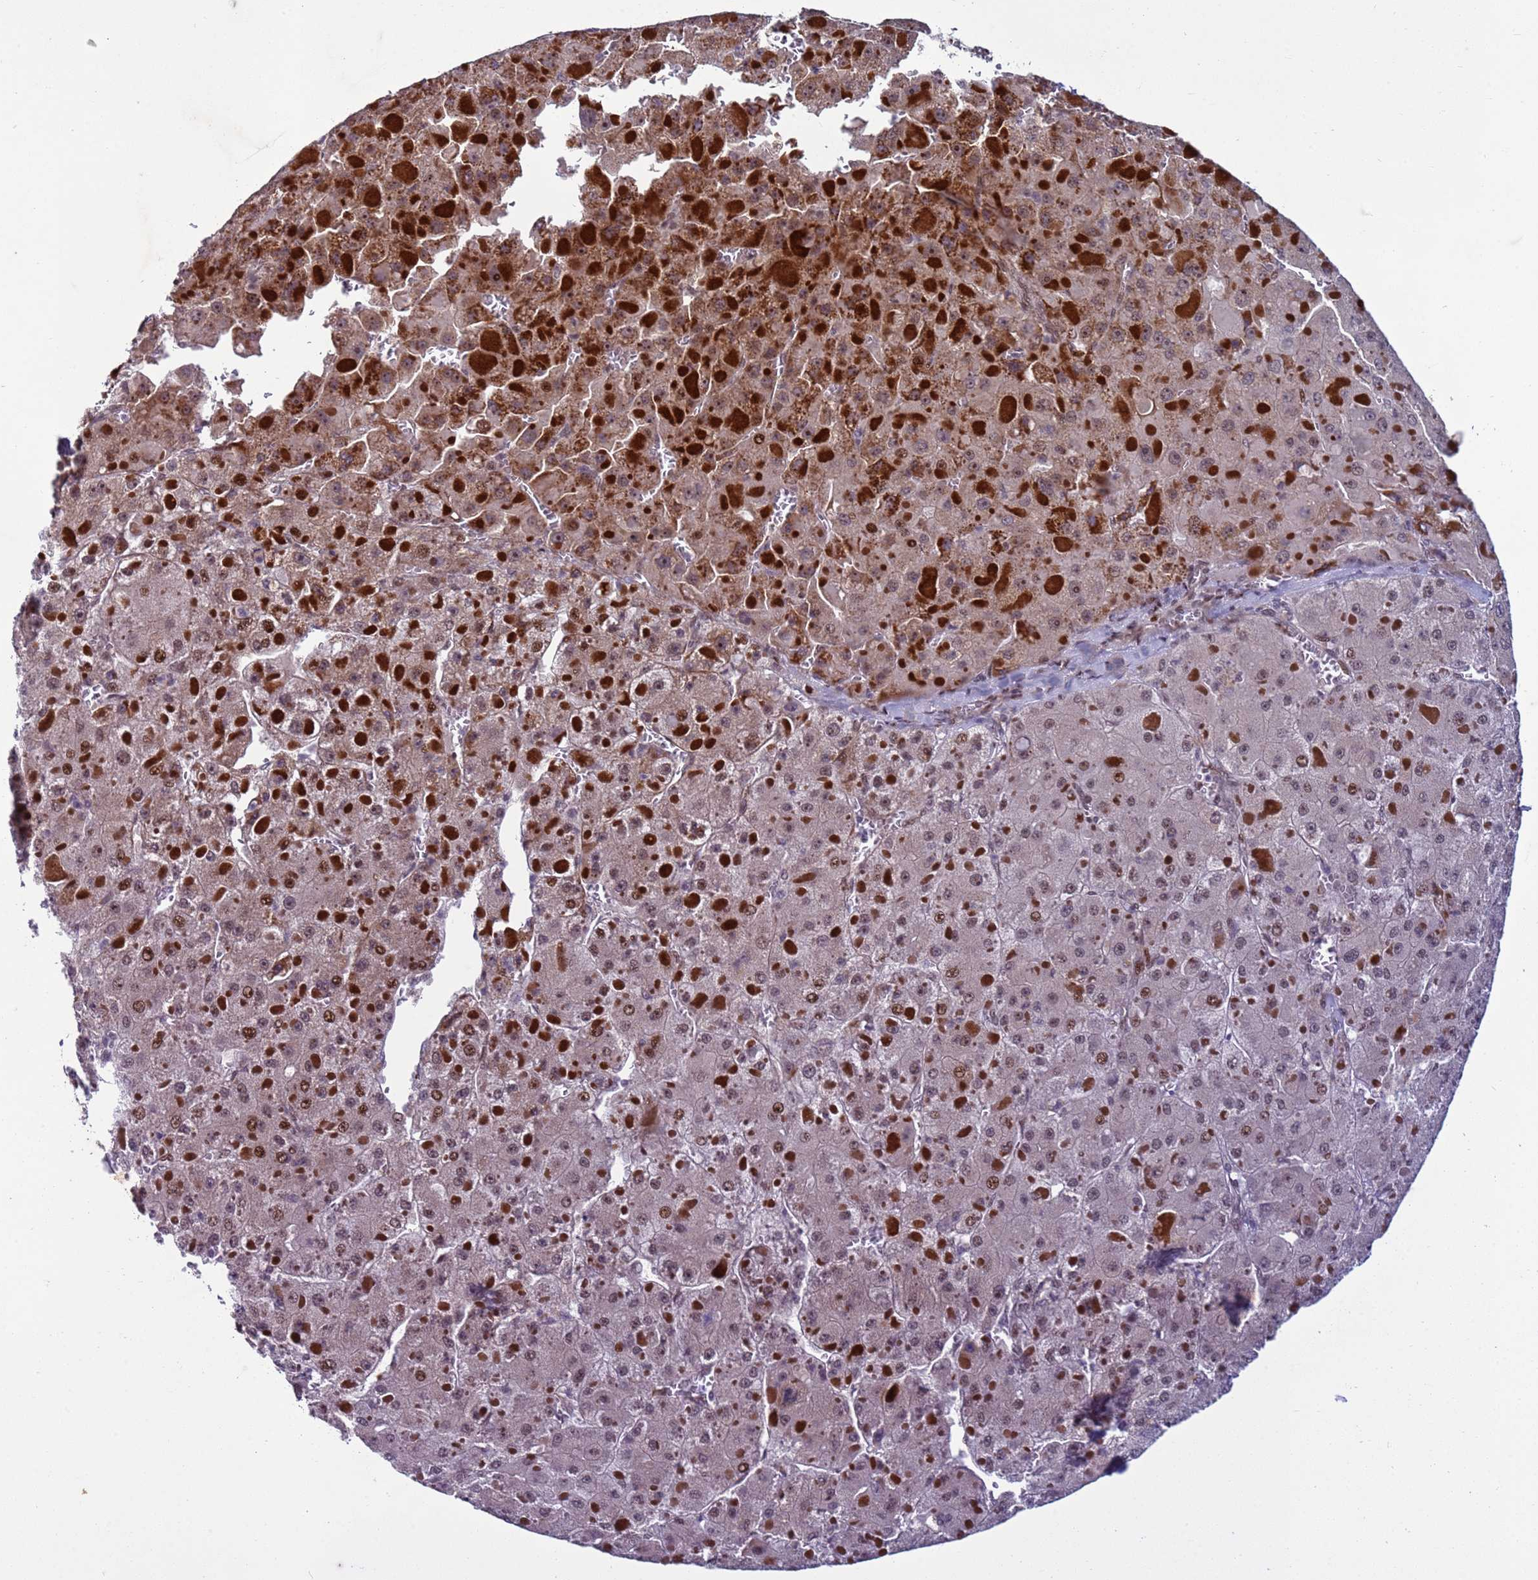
{"staining": {"intensity": "moderate", "quantity": "25%-75%", "location": "nuclear"}, "tissue": "liver cancer", "cell_type": "Tumor cells", "image_type": "cancer", "snomed": [{"axis": "morphology", "description": "Carcinoma, Hepatocellular, NOS"}, {"axis": "topography", "description": "Liver"}], "caption": "Moderate nuclear positivity for a protein is identified in about 25%-75% of tumor cells of hepatocellular carcinoma (liver) using immunohistochemistry.", "gene": "SHC3", "patient": {"sex": "female", "age": 73}}